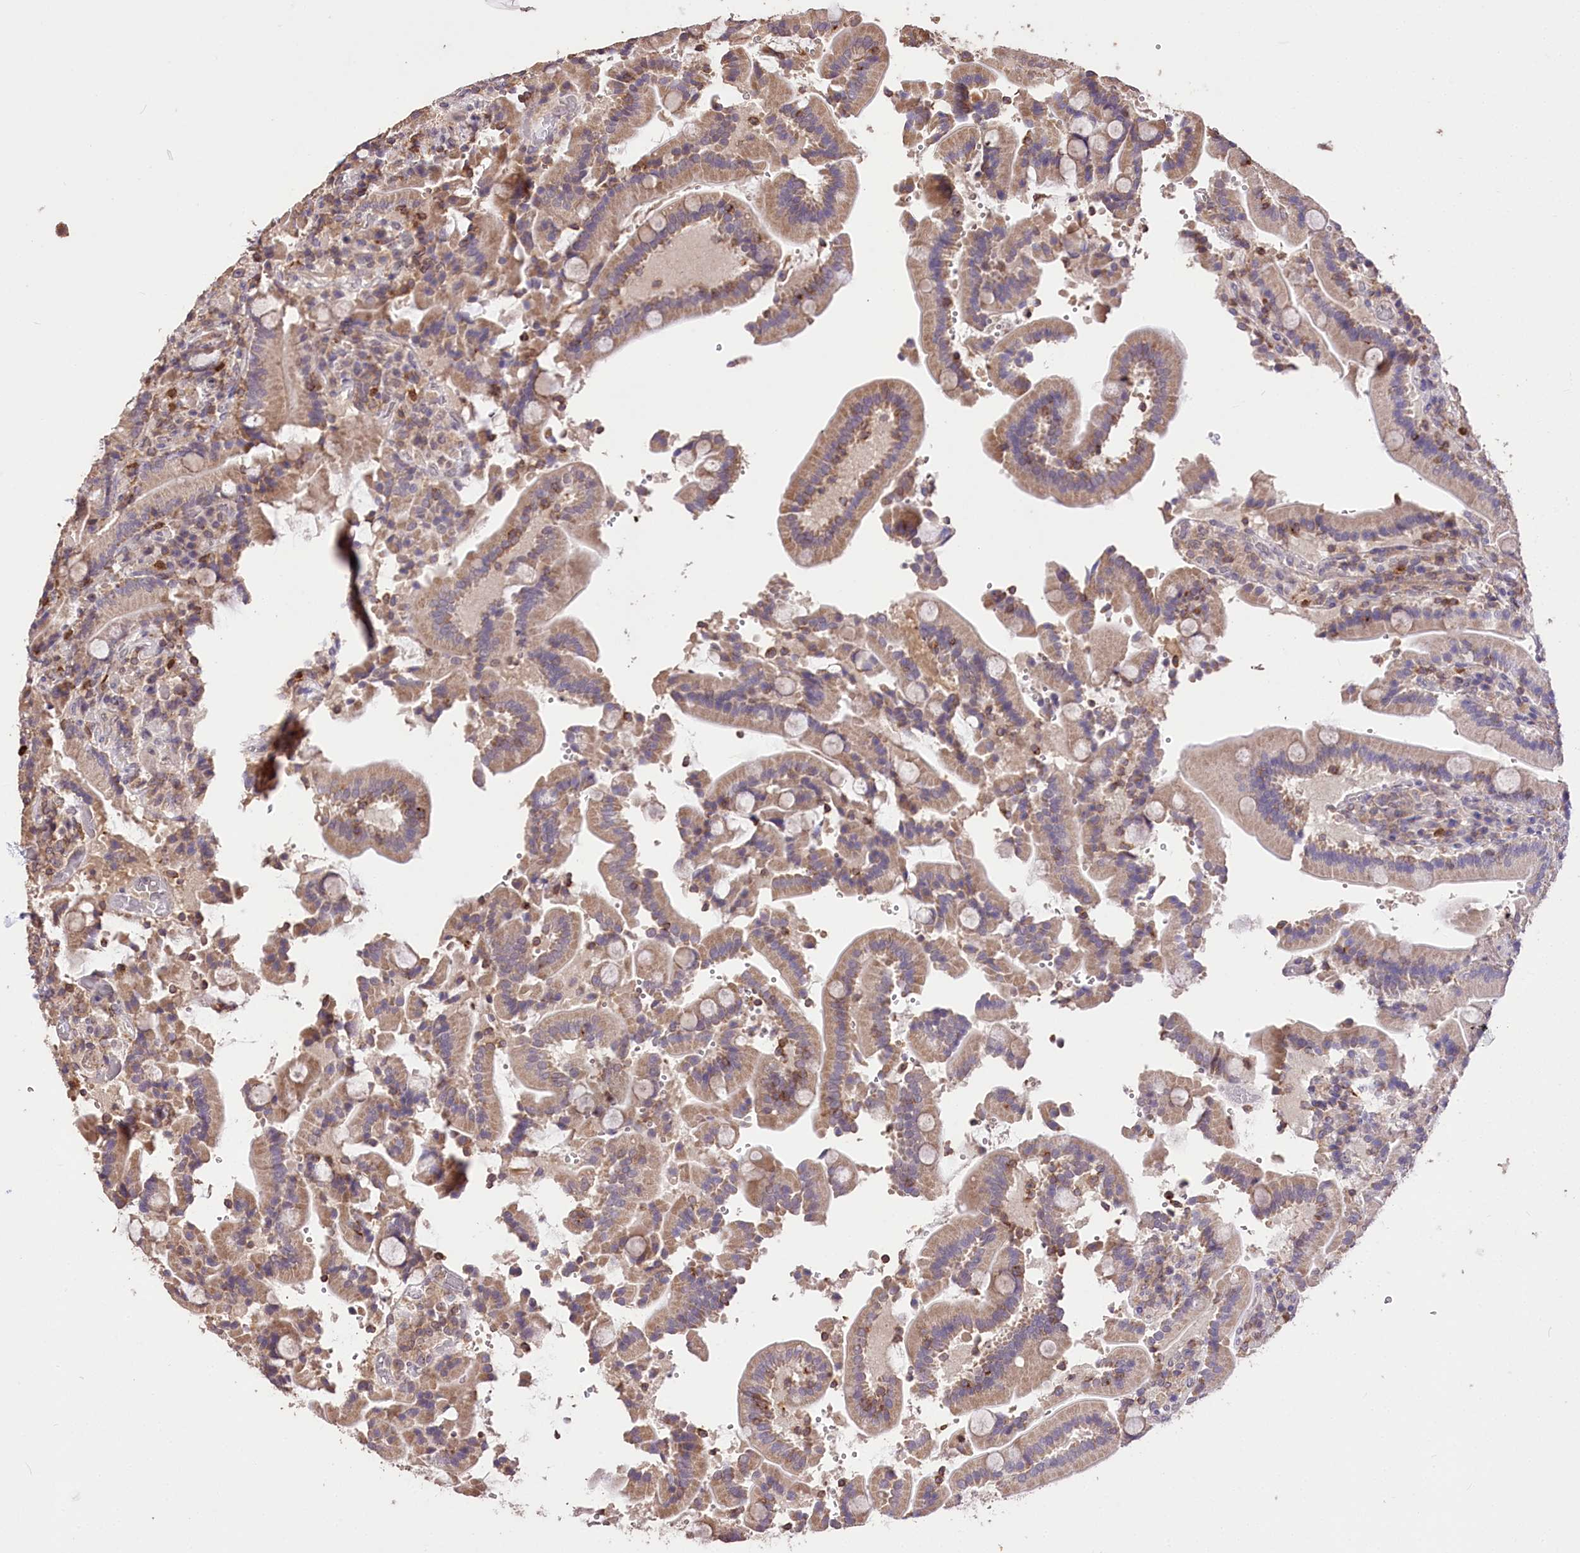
{"staining": {"intensity": "moderate", "quantity": "25%-75%", "location": "cytoplasmic/membranous"}, "tissue": "duodenum", "cell_type": "Glandular cells", "image_type": "normal", "snomed": [{"axis": "morphology", "description": "Normal tissue, NOS"}, {"axis": "topography", "description": "Duodenum"}], "caption": "A brown stain shows moderate cytoplasmic/membranous staining of a protein in glandular cells of normal duodenum. The protein of interest is stained brown, and the nuclei are stained in blue (DAB IHC with brightfield microscopy, high magnification).", "gene": "SERGEF", "patient": {"sex": "female", "age": 62}}